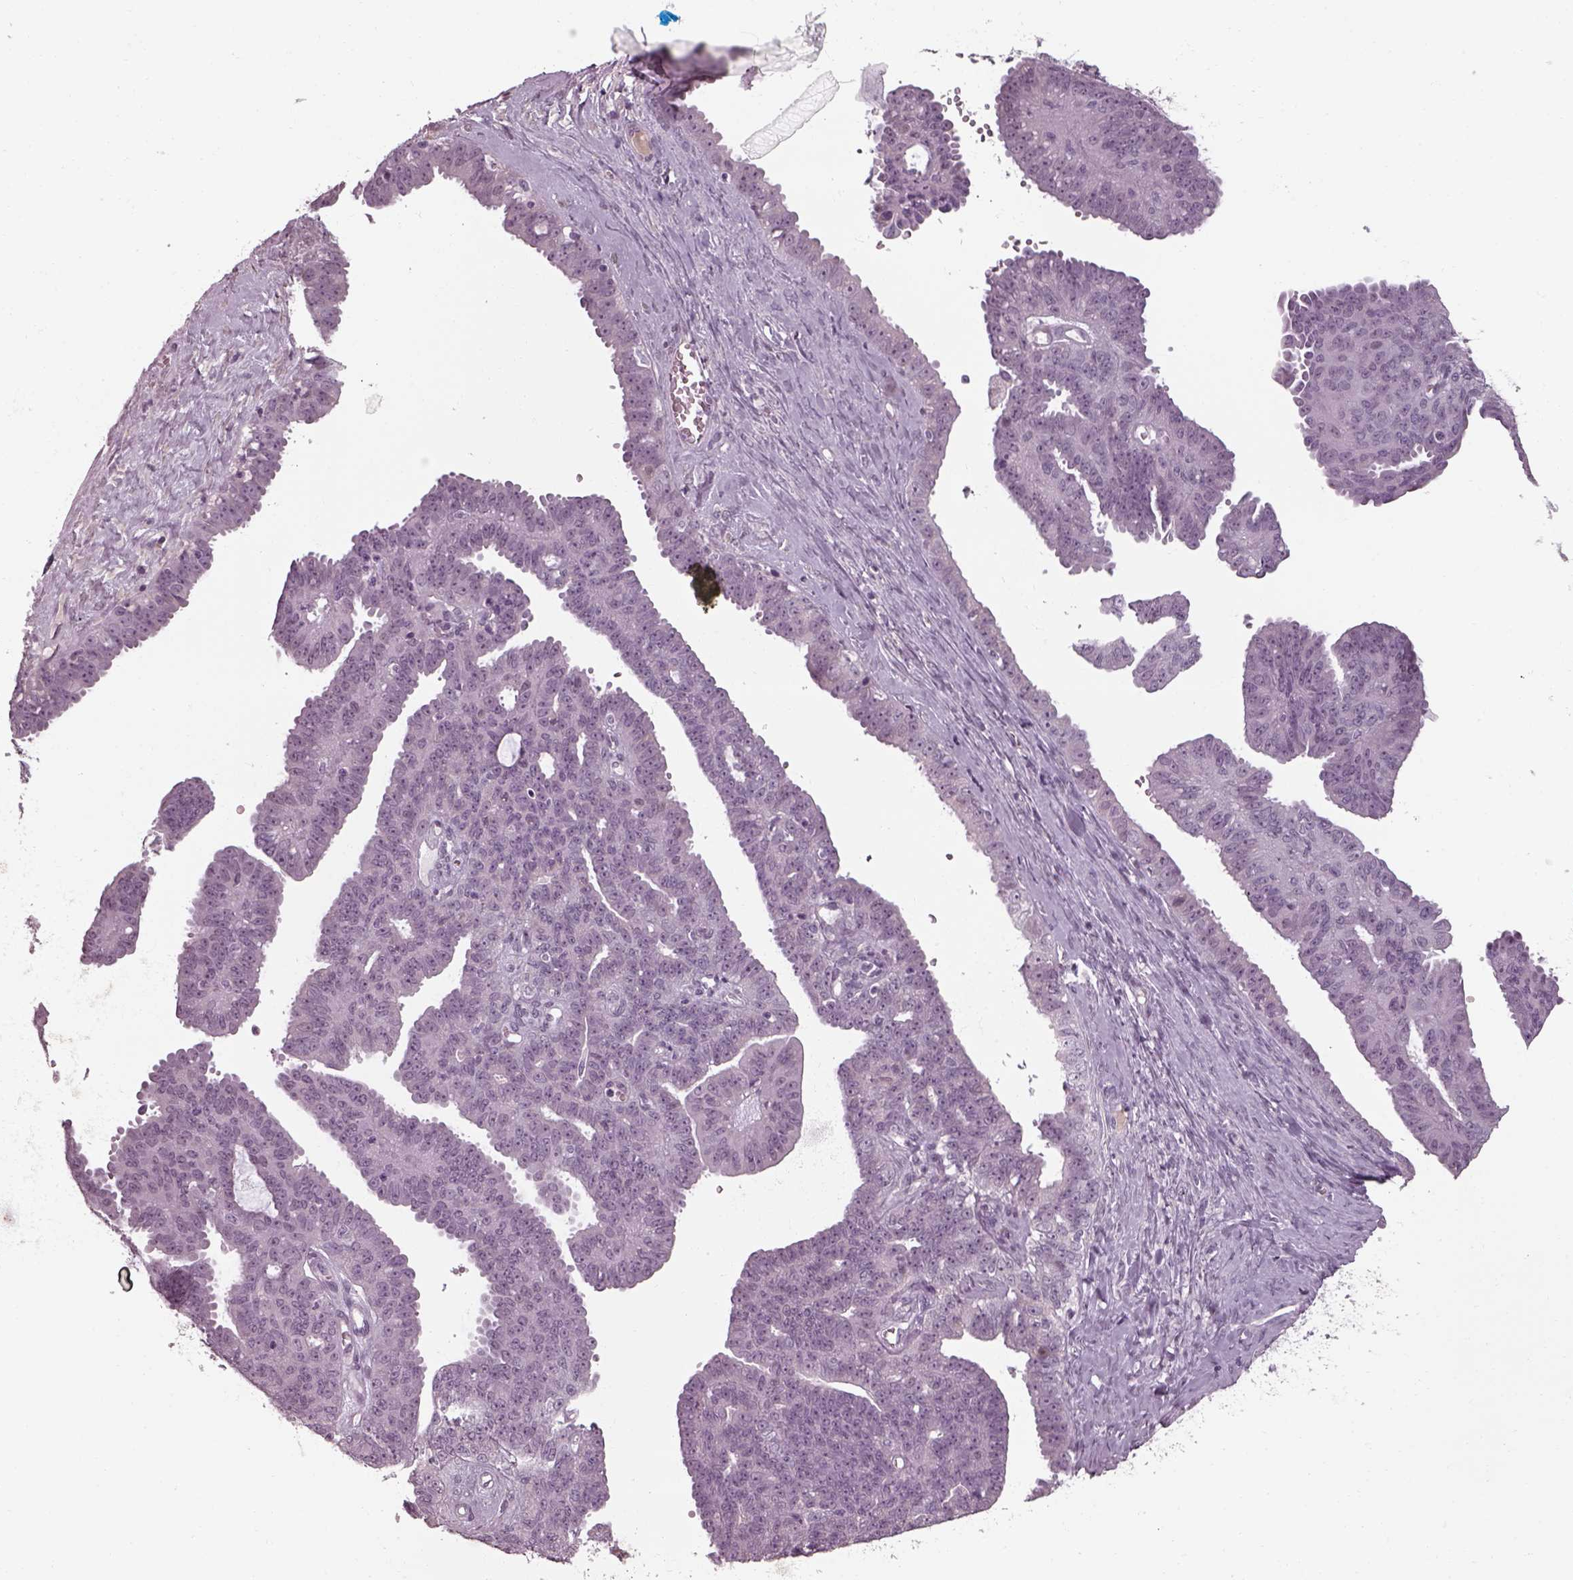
{"staining": {"intensity": "negative", "quantity": "none", "location": "none"}, "tissue": "ovarian cancer", "cell_type": "Tumor cells", "image_type": "cancer", "snomed": [{"axis": "morphology", "description": "Cystadenocarcinoma, serous, NOS"}, {"axis": "topography", "description": "Ovary"}], "caption": "This is a photomicrograph of IHC staining of ovarian cancer (serous cystadenocarcinoma), which shows no staining in tumor cells.", "gene": "SEPTIN14", "patient": {"sex": "female", "age": 71}}